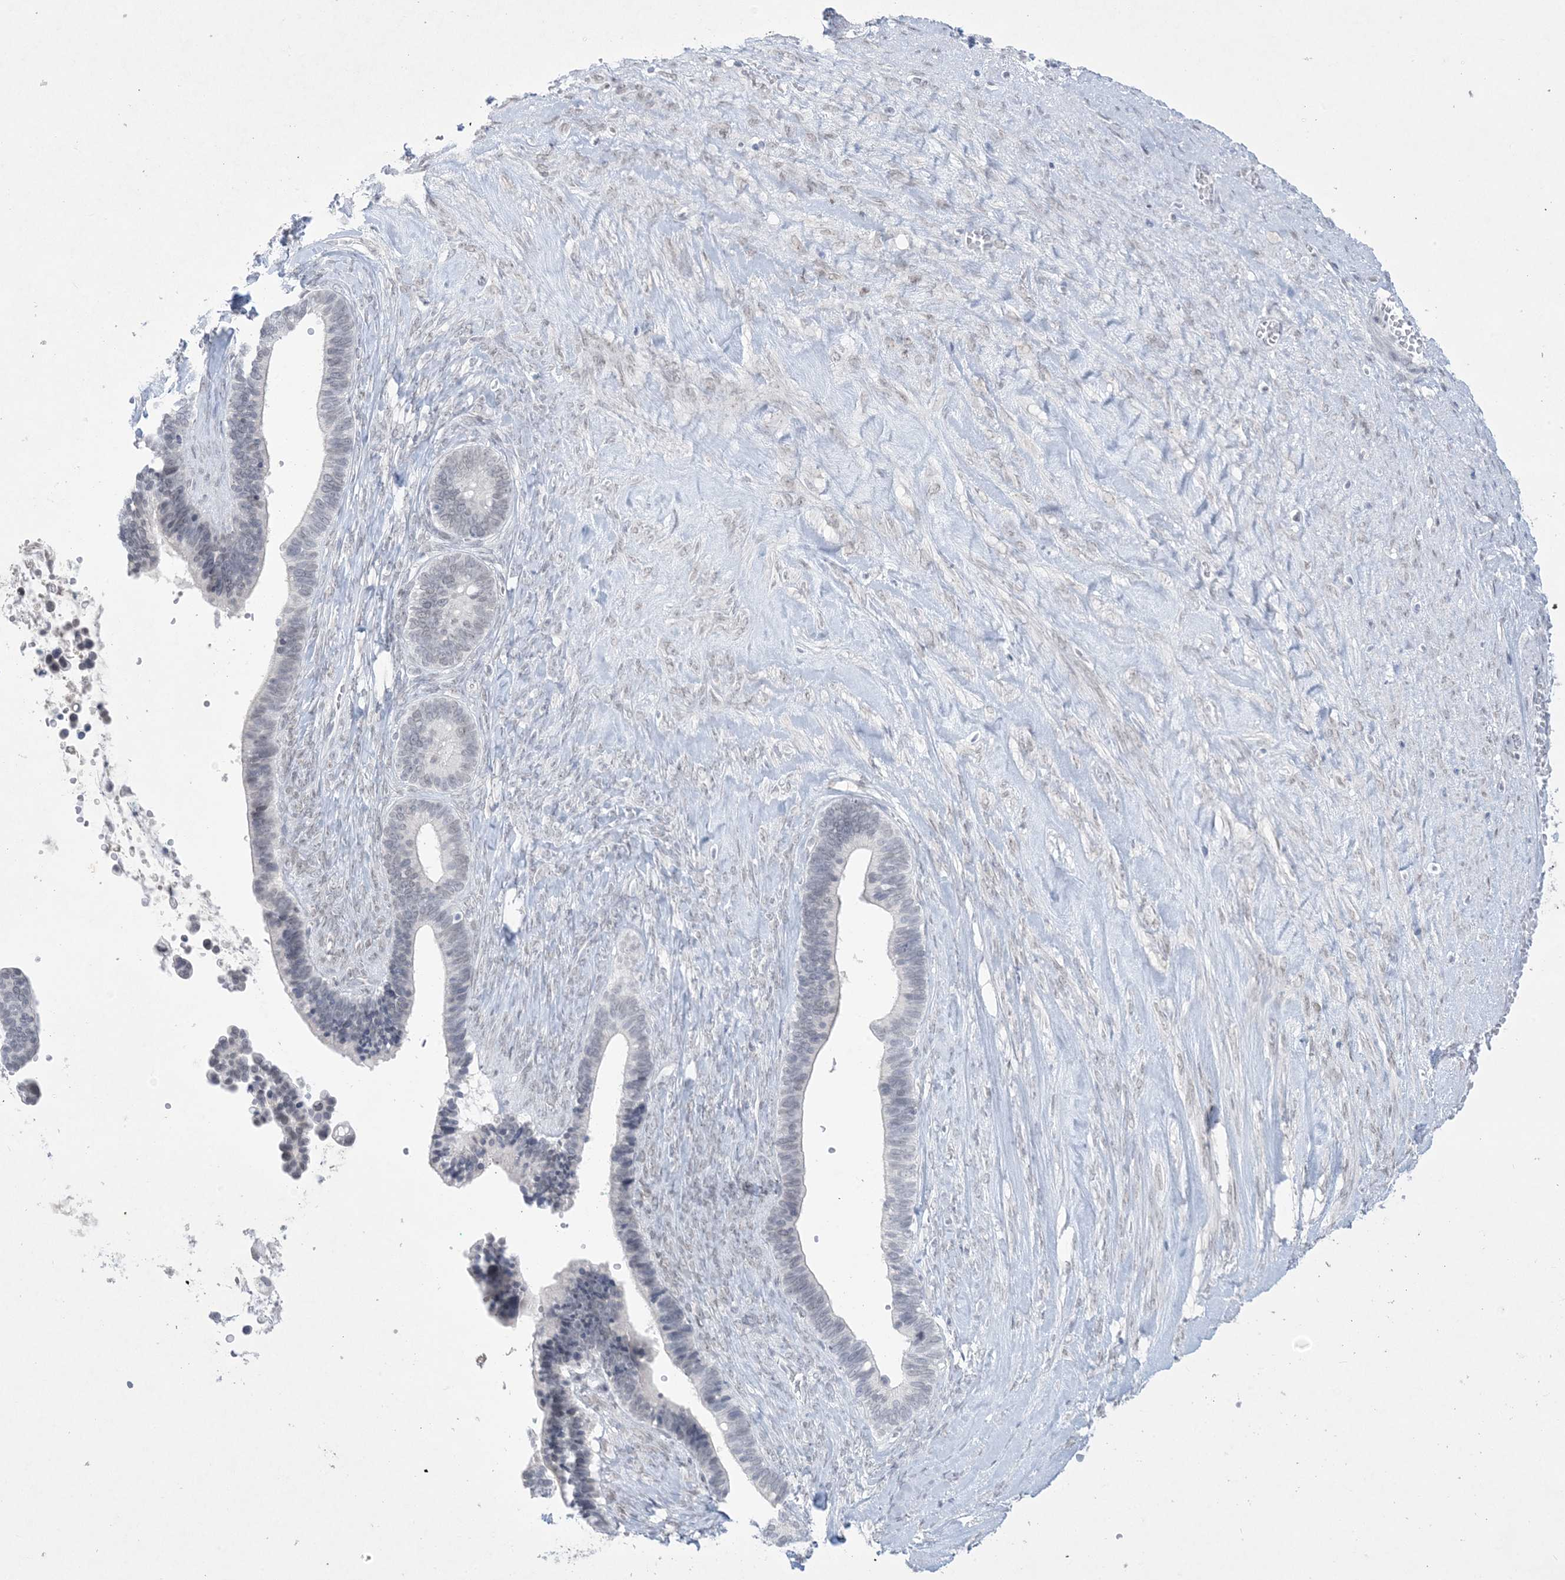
{"staining": {"intensity": "negative", "quantity": "none", "location": "none"}, "tissue": "ovarian cancer", "cell_type": "Tumor cells", "image_type": "cancer", "snomed": [{"axis": "morphology", "description": "Cystadenocarcinoma, serous, NOS"}, {"axis": "topography", "description": "Ovary"}], "caption": "Tumor cells are negative for brown protein staining in ovarian cancer (serous cystadenocarcinoma).", "gene": "HOMEZ", "patient": {"sex": "female", "age": 56}}